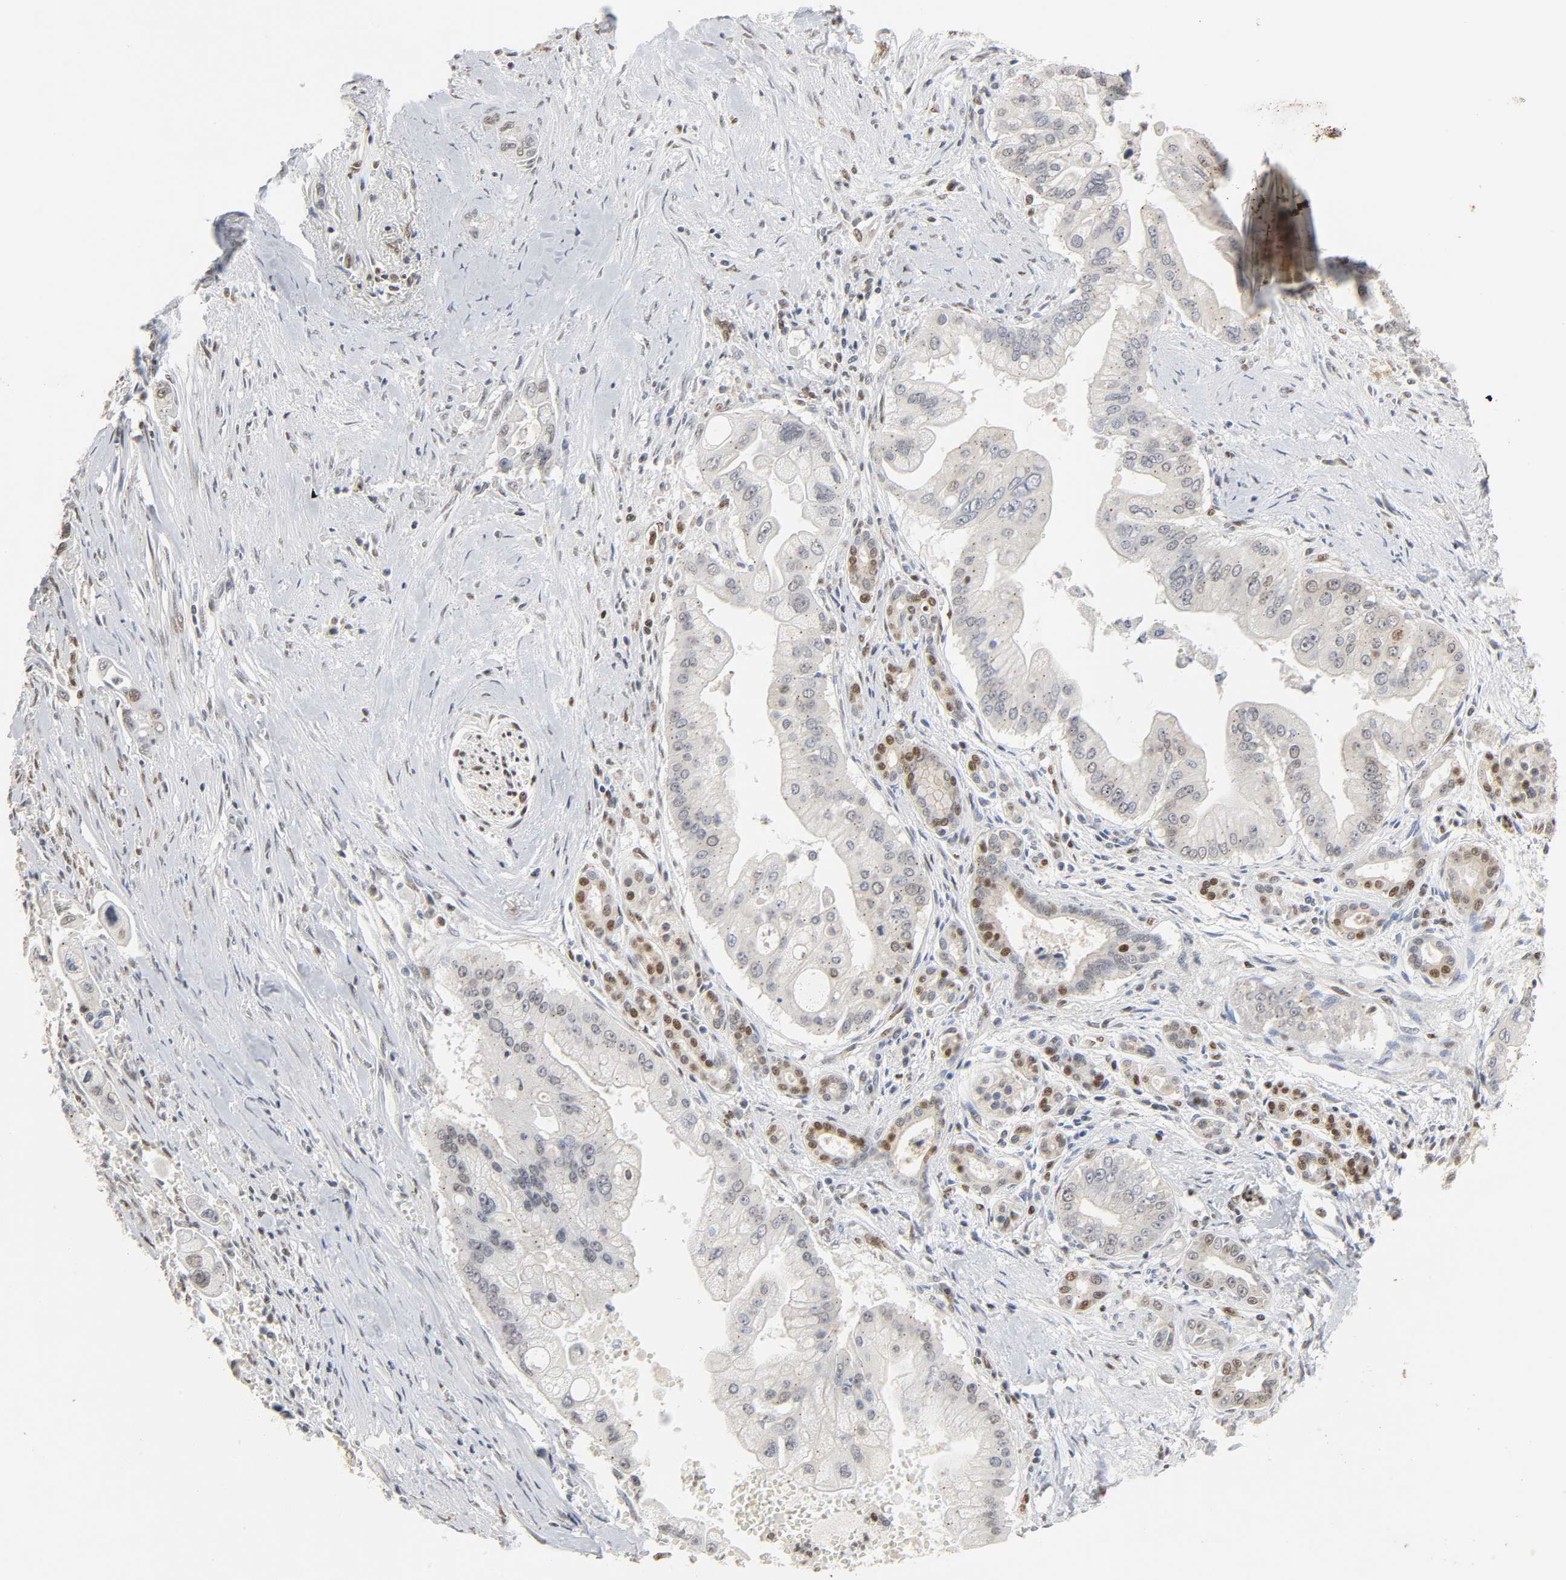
{"staining": {"intensity": "moderate", "quantity": "25%-75%", "location": "nuclear"}, "tissue": "pancreatic cancer", "cell_type": "Tumor cells", "image_type": "cancer", "snomed": [{"axis": "morphology", "description": "Adenocarcinoma, NOS"}, {"axis": "topography", "description": "Pancreas"}], "caption": "Tumor cells display medium levels of moderate nuclear positivity in about 25%-75% of cells in human pancreatic cancer (adenocarcinoma). (DAB (3,3'-diaminobenzidine) IHC with brightfield microscopy, high magnification).", "gene": "NCOA6", "patient": {"sex": "male", "age": 59}}